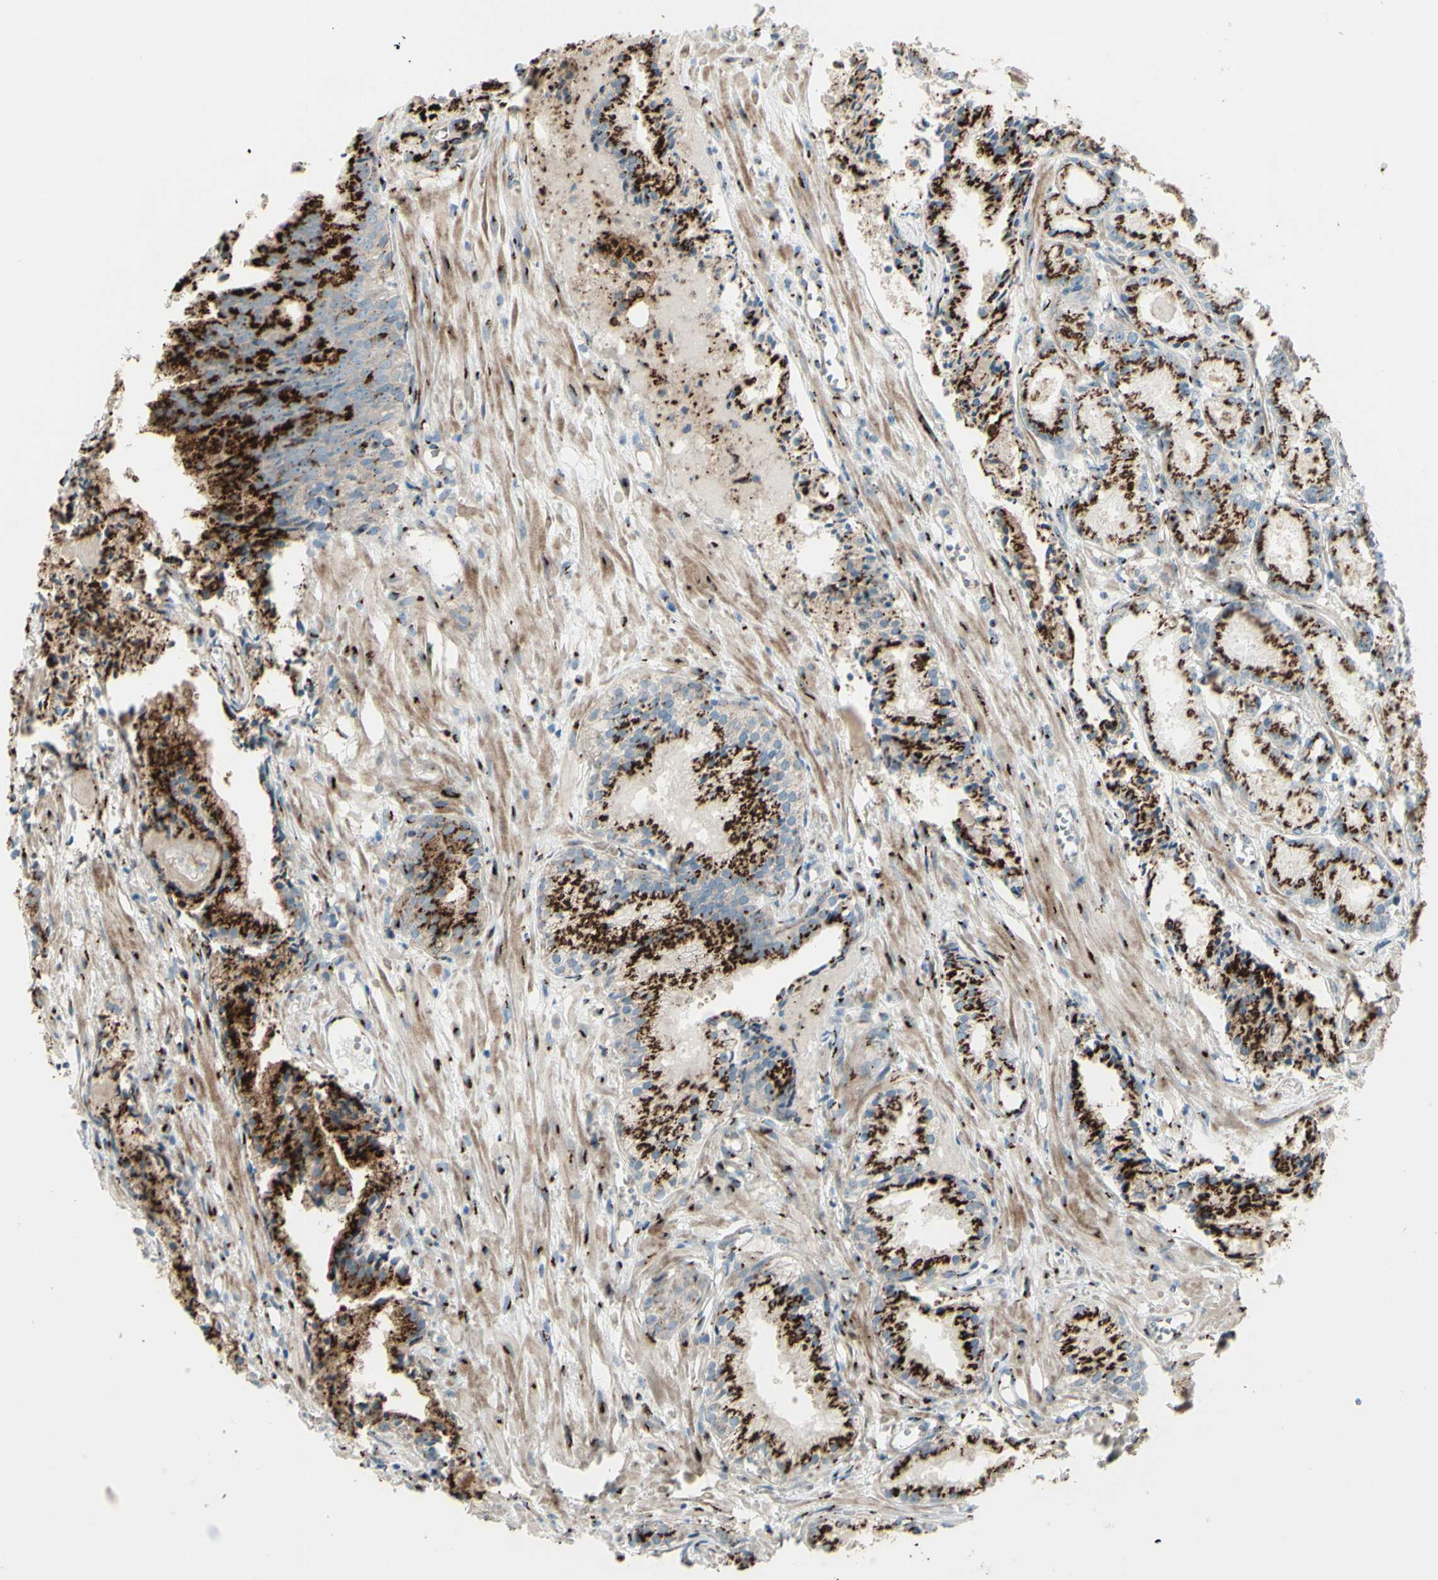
{"staining": {"intensity": "strong", "quantity": ">75%", "location": "cytoplasmic/membranous"}, "tissue": "prostate cancer", "cell_type": "Tumor cells", "image_type": "cancer", "snomed": [{"axis": "morphology", "description": "Adenocarcinoma, Low grade"}, {"axis": "topography", "description": "Prostate"}], "caption": "Approximately >75% of tumor cells in human adenocarcinoma (low-grade) (prostate) demonstrate strong cytoplasmic/membranous protein positivity as visualized by brown immunohistochemical staining.", "gene": "BPNT2", "patient": {"sex": "male", "age": 72}}